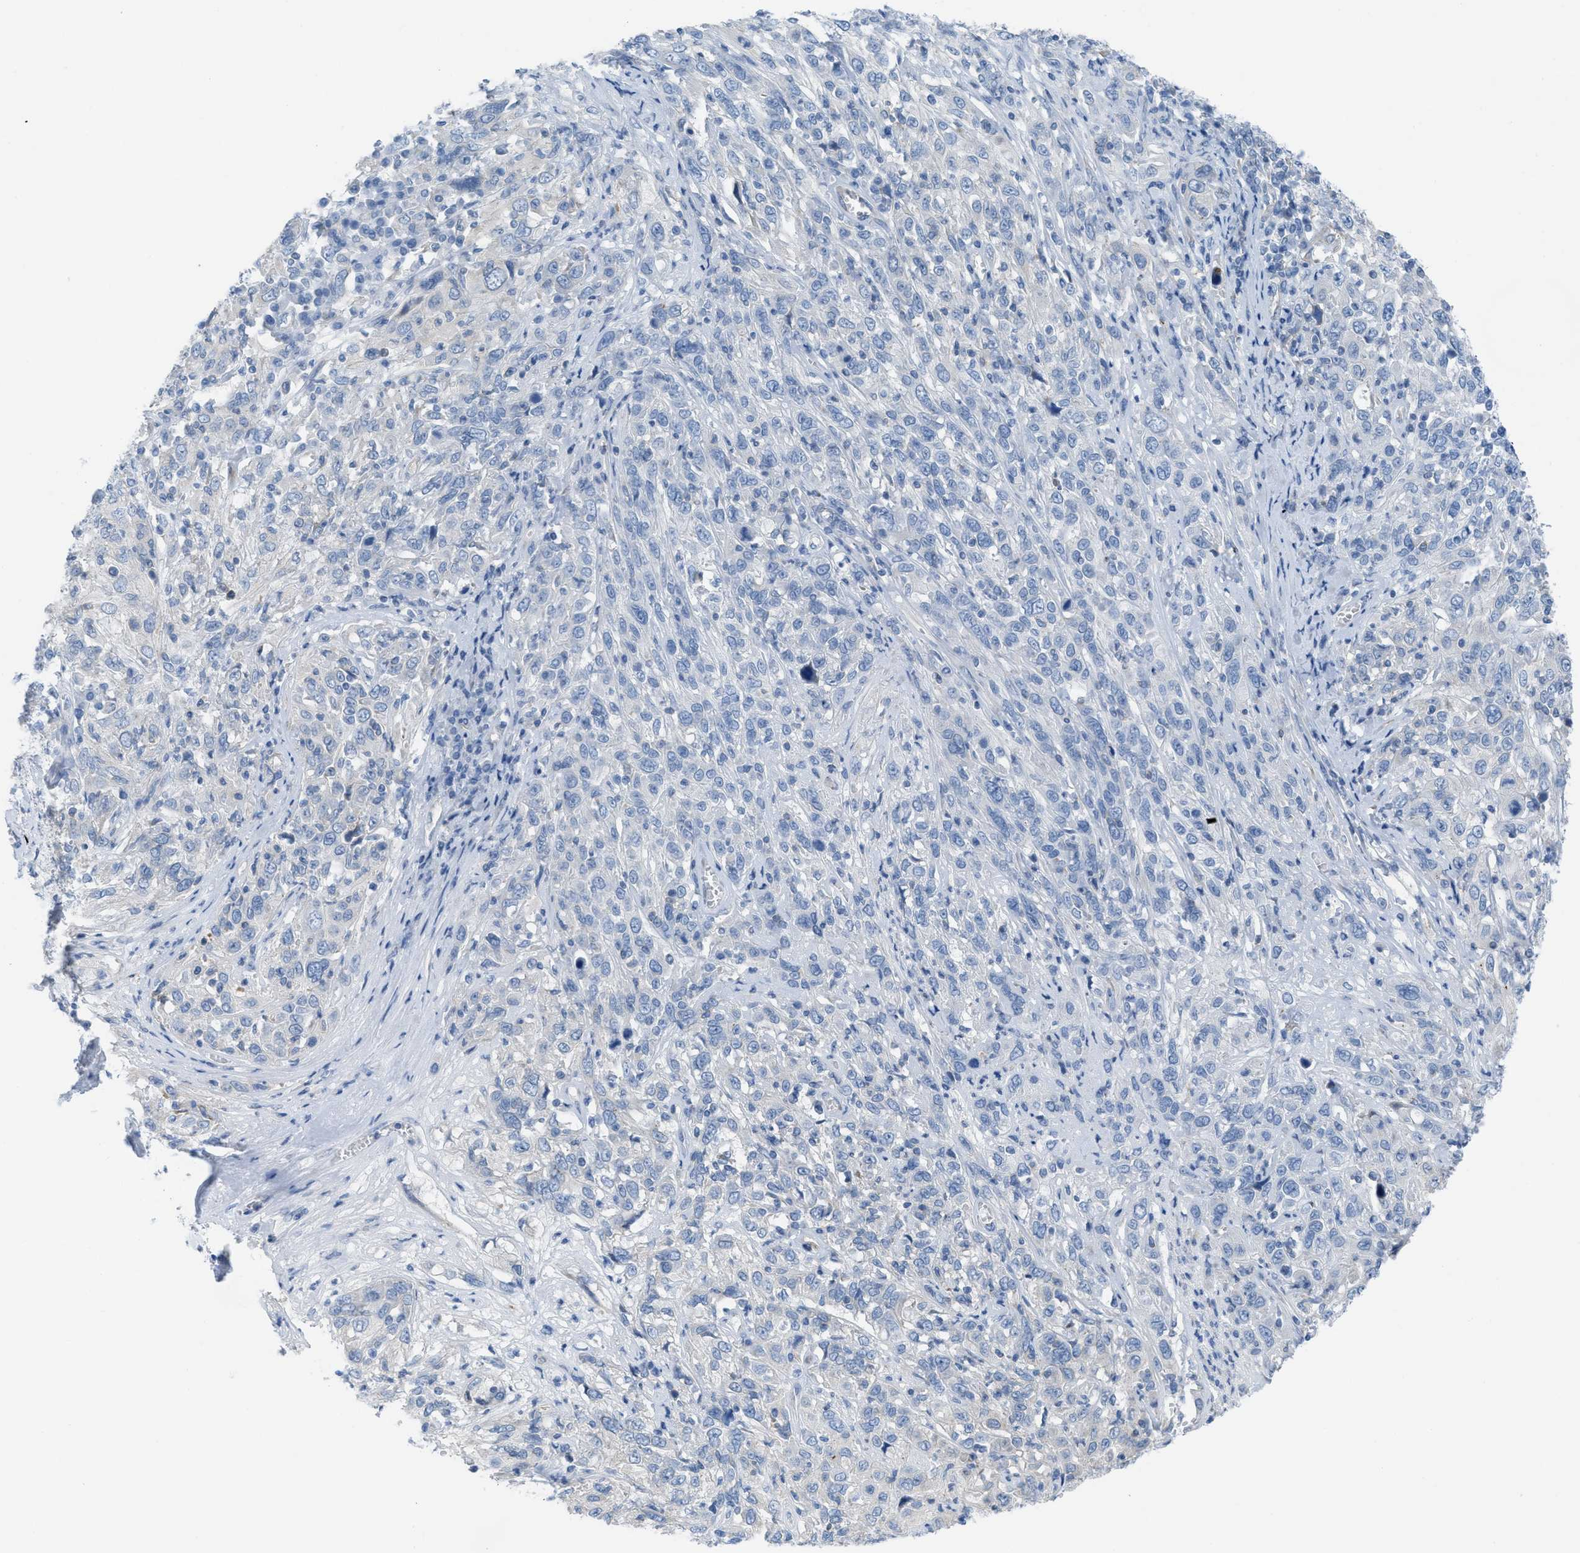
{"staining": {"intensity": "negative", "quantity": "none", "location": "none"}, "tissue": "cervical cancer", "cell_type": "Tumor cells", "image_type": "cancer", "snomed": [{"axis": "morphology", "description": "Squamous cell carcinoma, NOS"}, {"axis": "topography", "description": "Cervix"}], "caption": "The image displays no significant staining in tumor cells of cervical cancer (squamous cell carcinoma).", "gene": "ASGR1", "patient": {"sex": "female", "age": 46}}